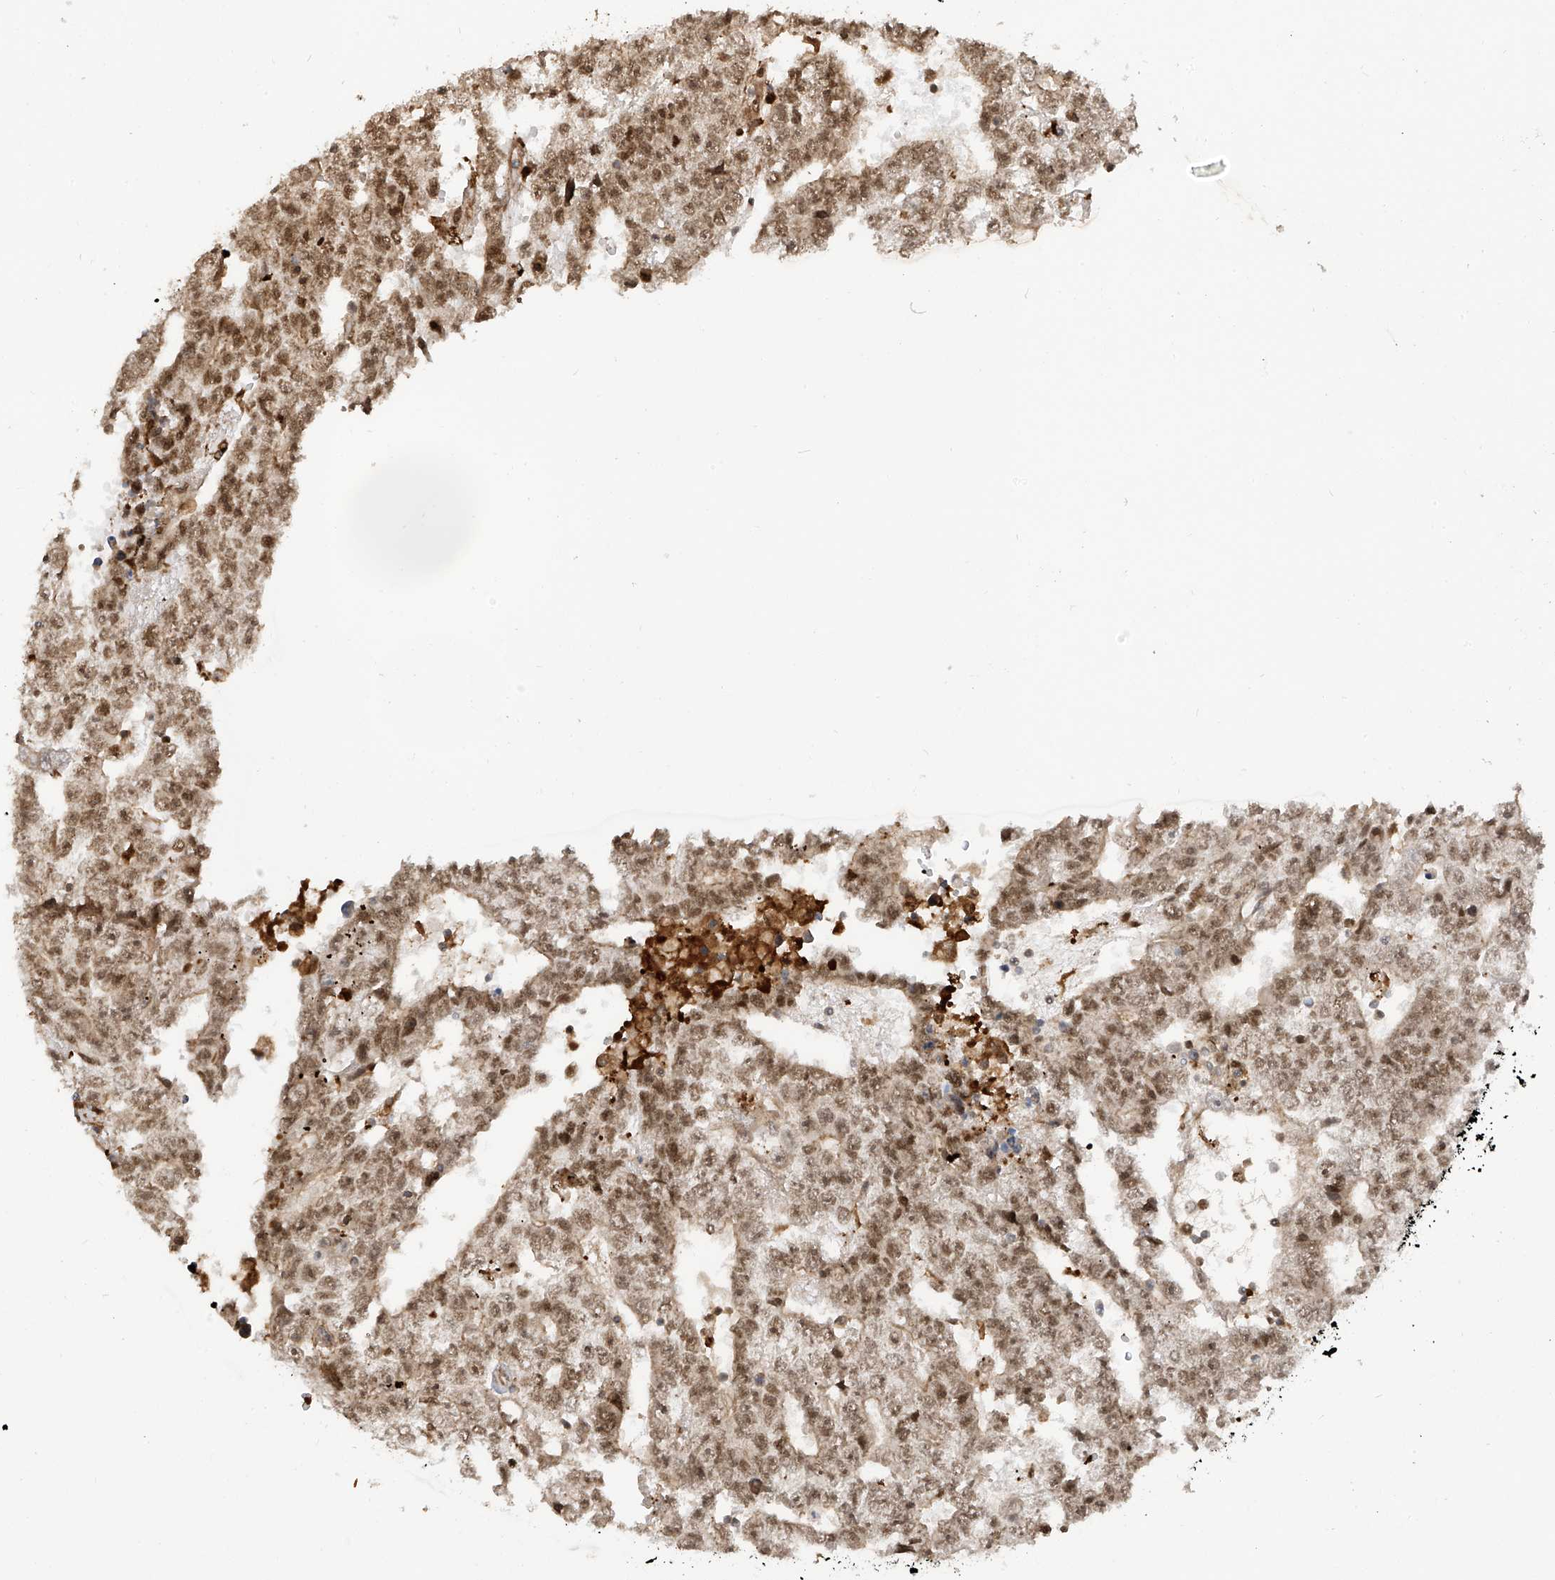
{"staining": {"intensity": "moderate", "quantity": ">75%", "location": "nuclear"}, "tissue": "testis cancer", "cell_type": "Tumor cells", "image_type": "cancer", "snomed": [{"axis": "morphology", "description": "Carcinoma, Embryonal, NOS"}, {"axis": "topography", "description": "Testis"}], "caption": "Human testis embryonal carcinoma stained with a brown dye demonstrates moderate nuclear positive staining in about >75% of tumor cells.", "gene": "ATAD2B", "patient": {"sex": "male", "age": 25}}